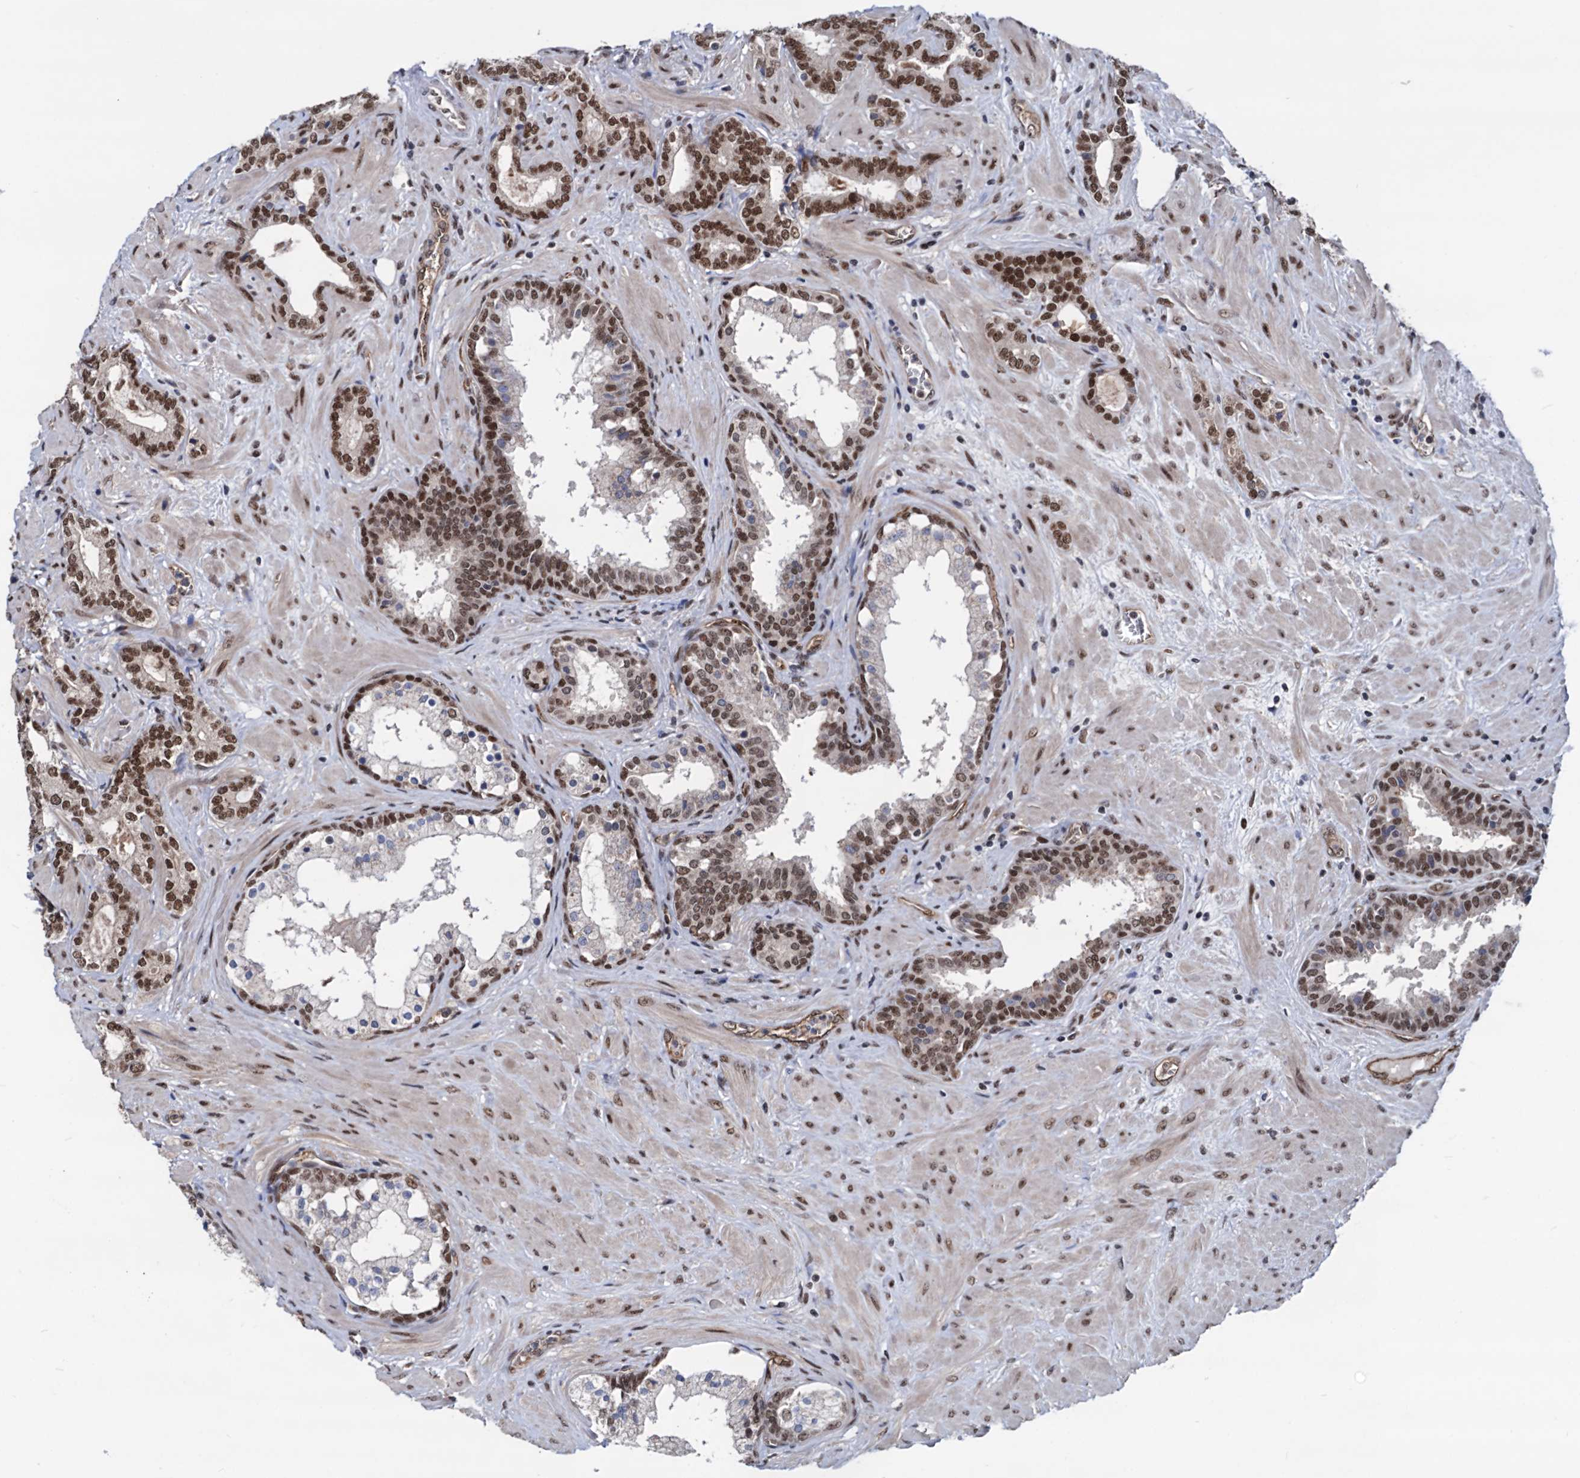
{"staining": {"intensity": "strong", "quantity": ">75%", "location": "nuclear"}, "tissue": "prostate cancer", "cell_type": "Tumor cells", "image_type": "cancer", "snomed": [{"axis": "morphology", "description": "Adenocarcinoma, High grade"}, {"axis": "topography", "description": "Prostate"}], "caption": "This is a photomicrograph of immunohistochemistry (IHC) staining of prostate adenocarcinoma (high-grade), which shows strong positivity in the nuclear of tumor cells.", "gene": "GALNT11", "patient": {"sex": "male", "age": 64}}